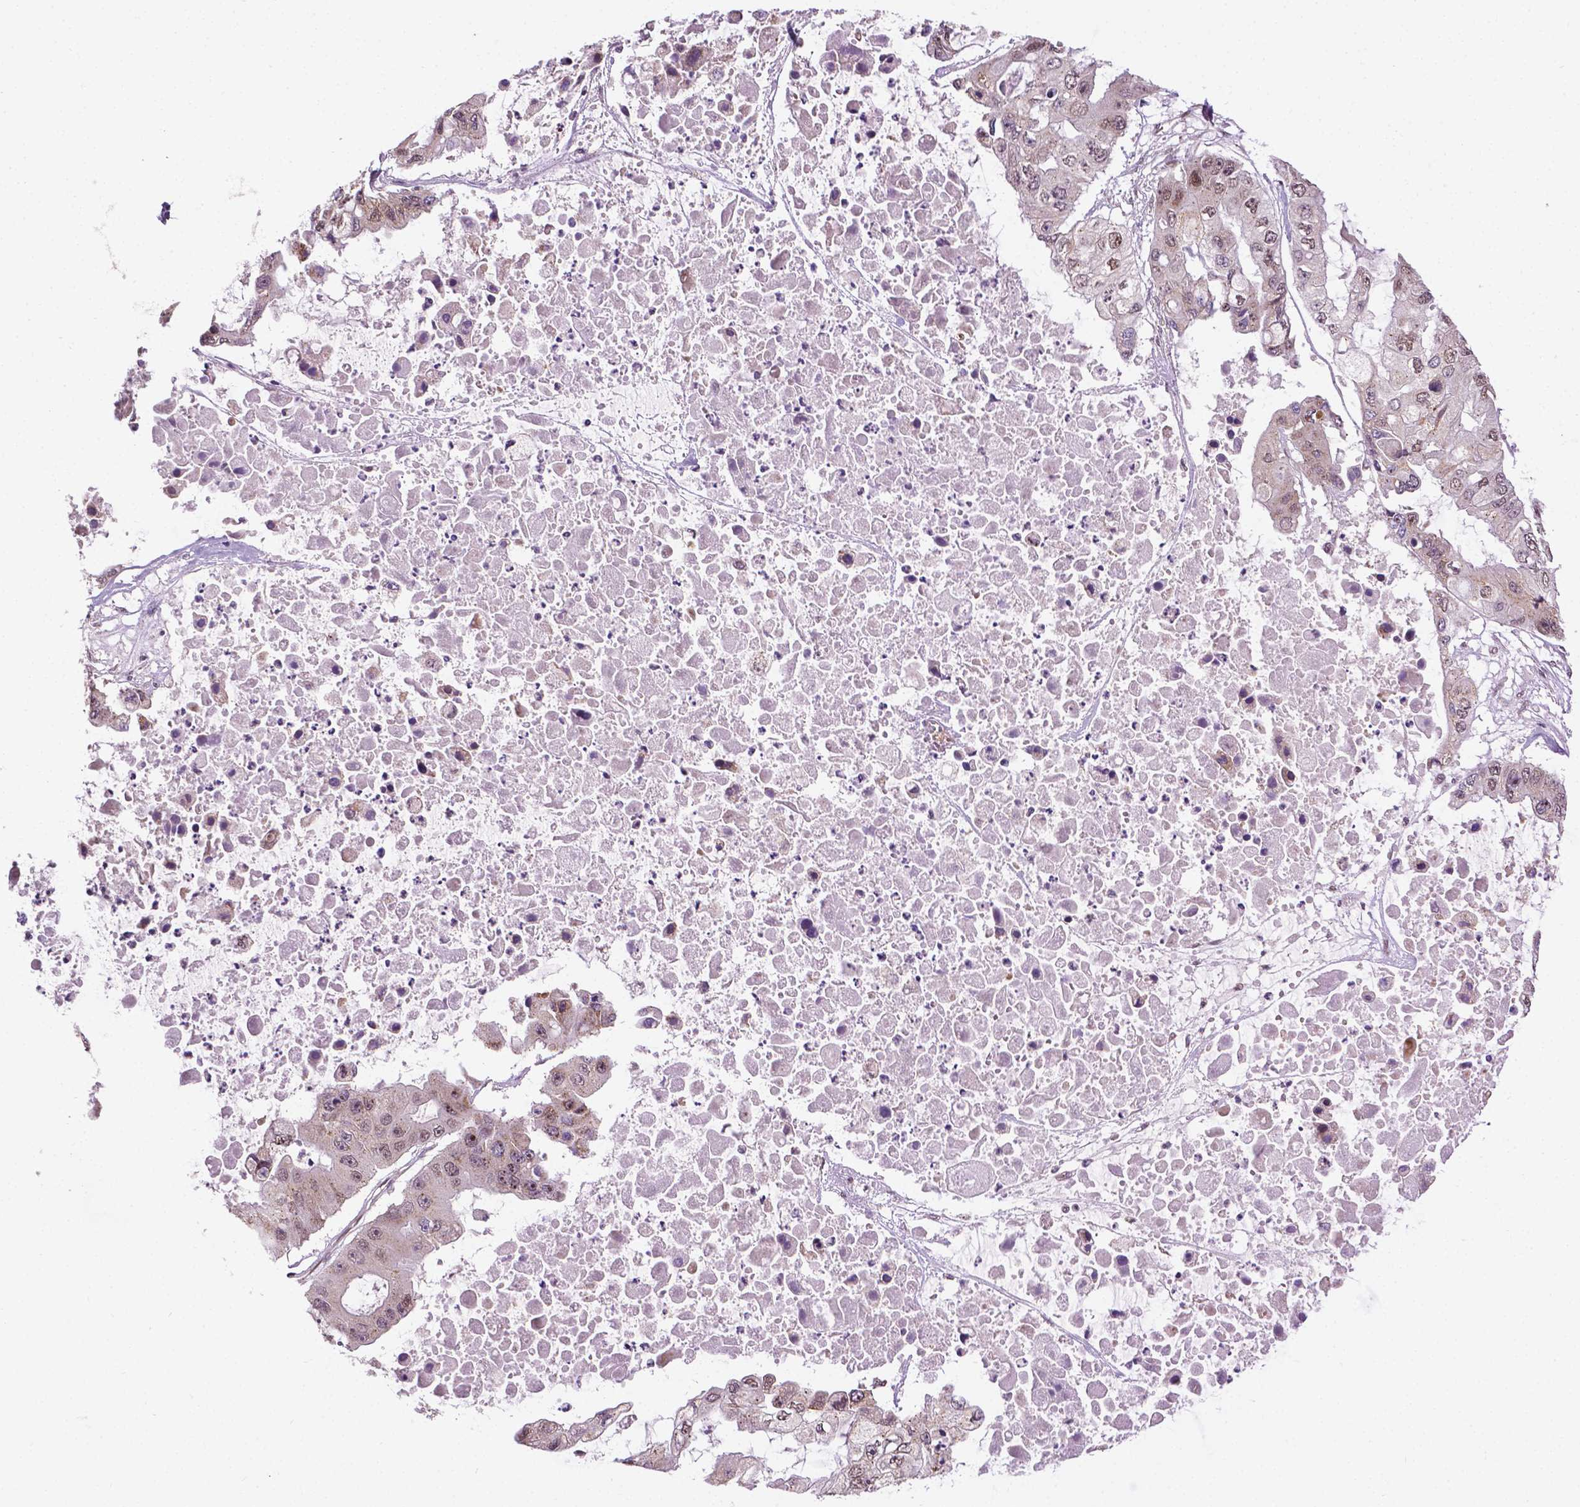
{"staining": {"intensity": "weak", "quantity": ">75%", "location": "nuclear"}, "tissue": "ovarian cancer", "cell_type": "Tumor cells", "image_type": "cancer", "snomed": [{"axis": "morphology", "description": "Cystadenocarcinoma, serous, NOS"}, {"axis": "topography", "description": "Ovary"}], "caption": "Immunohistochemical staining of human ovarian serous cystadenocarcinoma reveals weak nuclear protein expression in about >75% of tumor cells.", "gene": "ZNF41", "patient": {"sex": "female", "age": 56}}